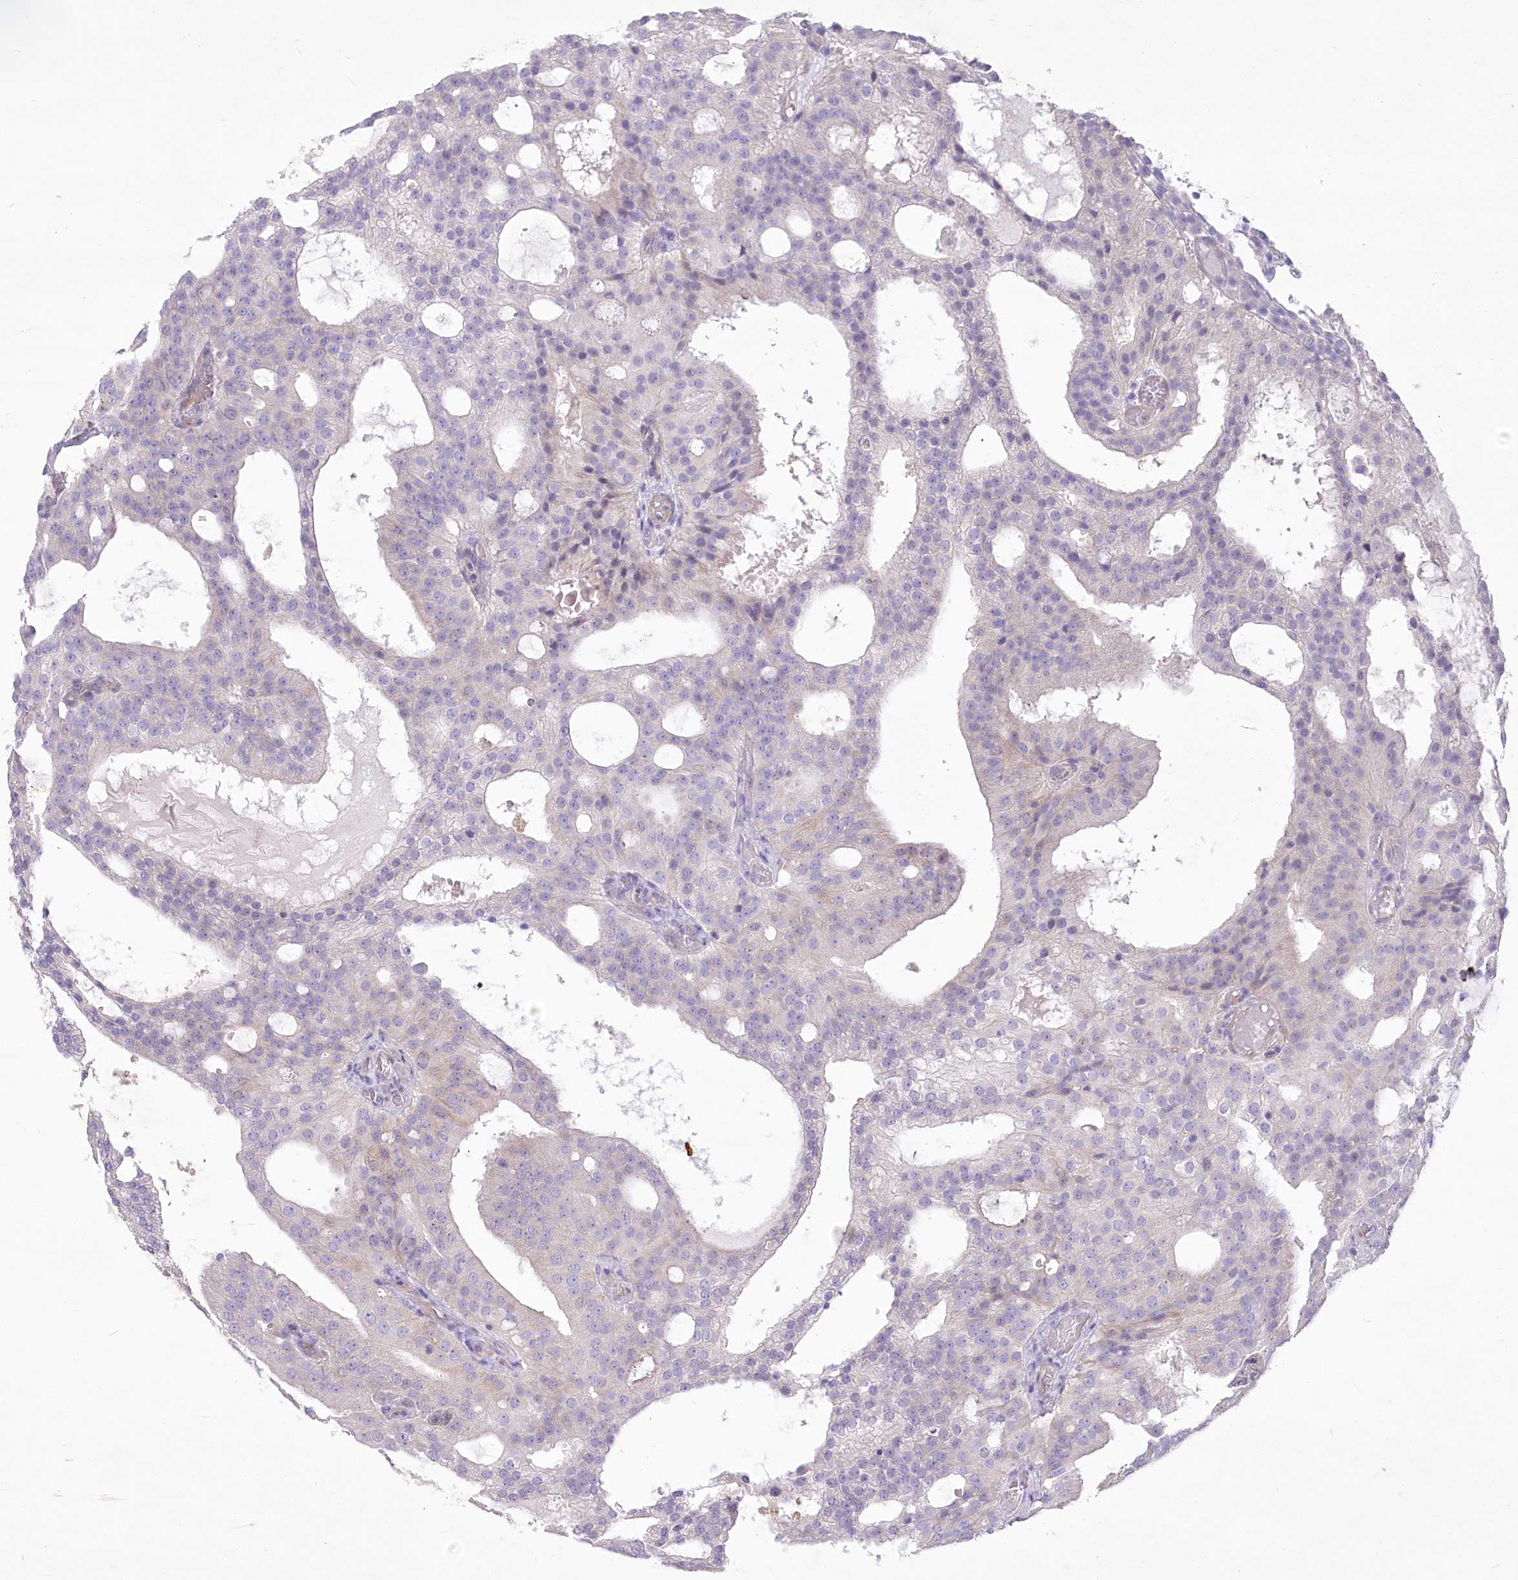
{"staining": {"intensity": "negative", "quantity": "none", "location": "none"}, "tissue": "prostate cancer", "cell_type": "Tumor cells", "image_type": "cancer", "snomed": [{"axis": "morphology", "description": "Adenocarcinoma, Medium grade"}, {"axis": "topography", "description": "Prostate"}], "caption": "High magnification brightfield microscopy of prostate adenocarcinoma (medium-grade) stained with DAB (3,3'-diaminobenzidine) (brown) and counterstained with hematoxylin (blue): tumor cells show no significant positivity.", "gene": "ANGPTL3", "patient": {"sex": "male", "age": 88}}